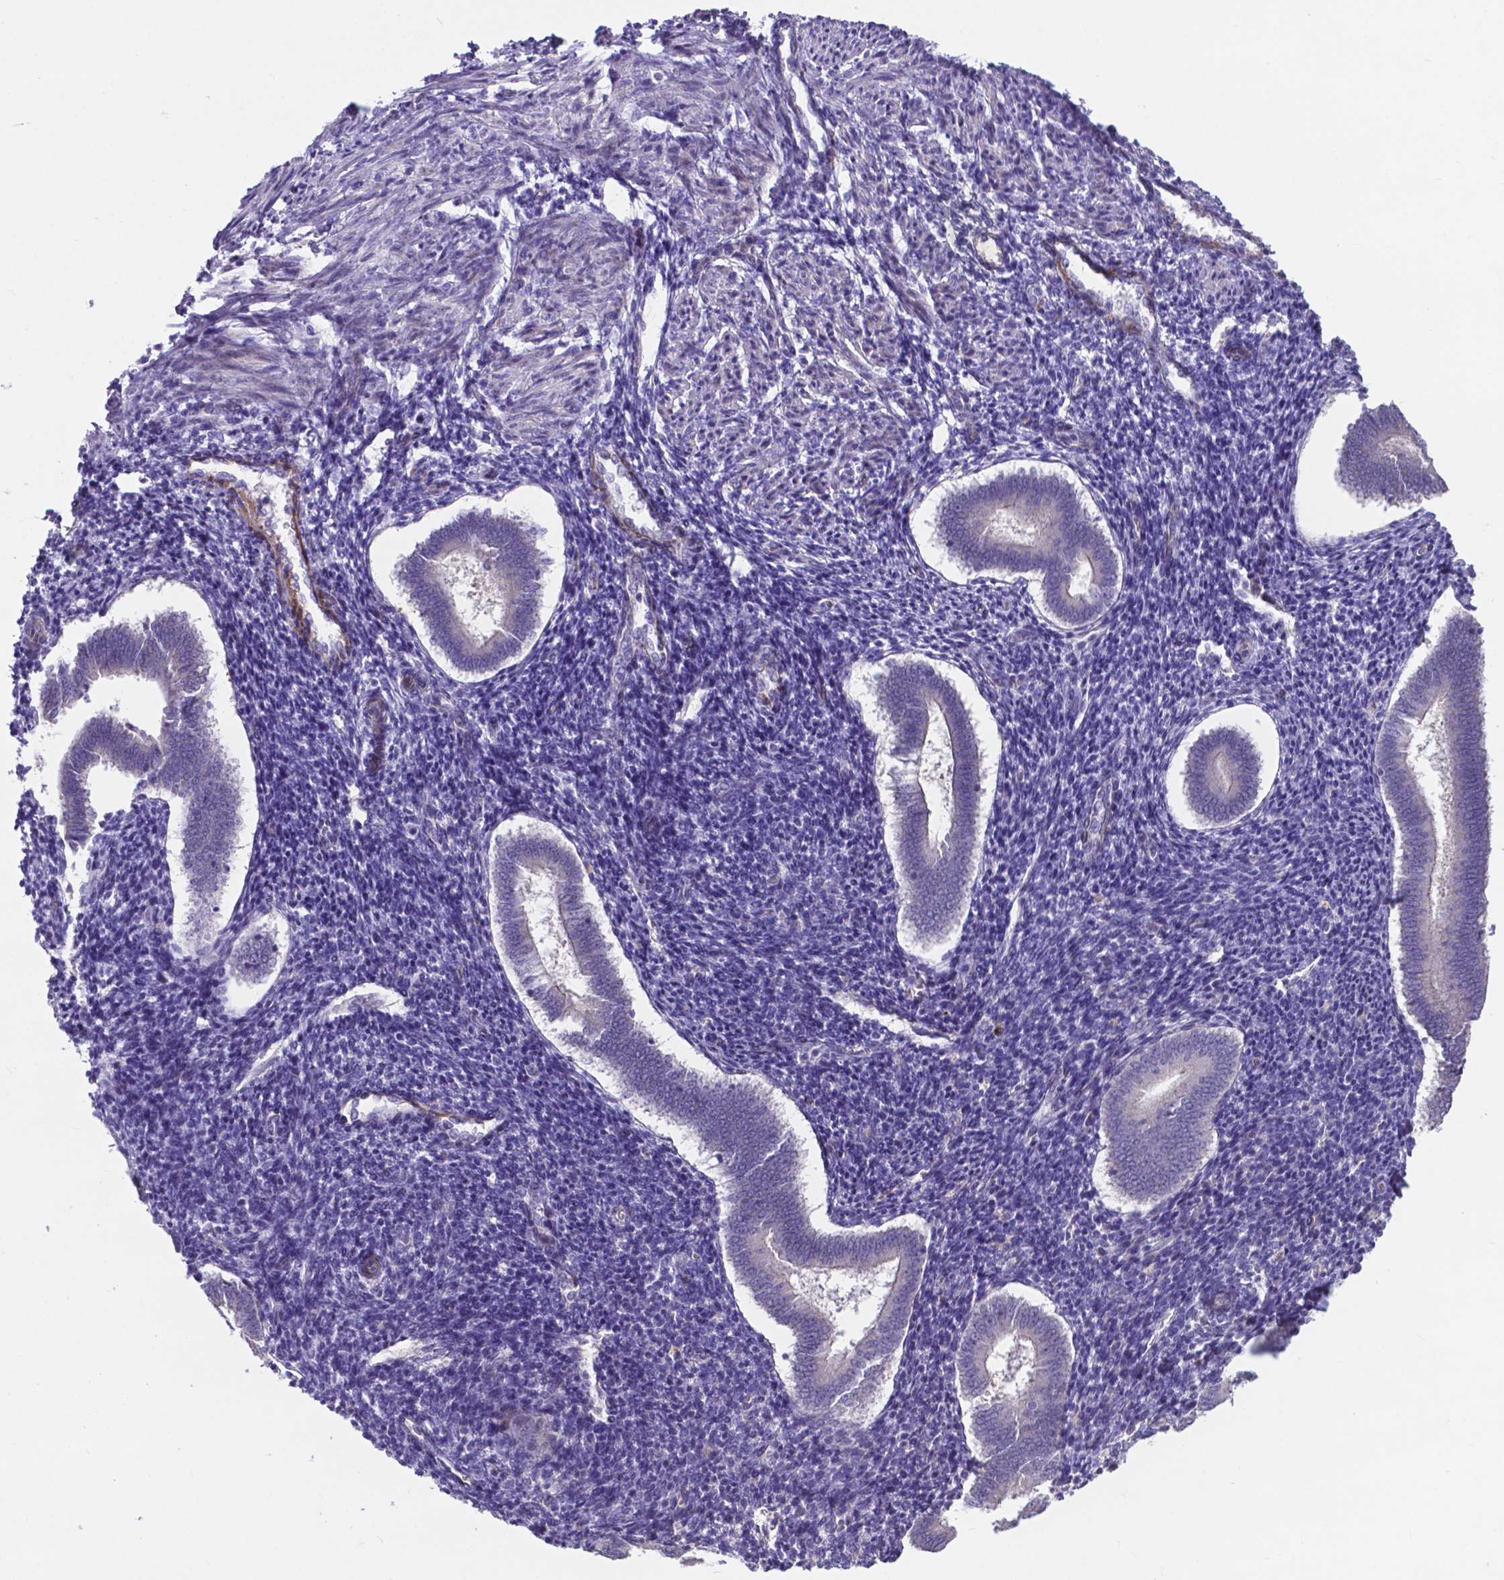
{"staining": {"intensity": "negative", "quantity": "none", "location": "none"}, "tissue": "endometrium", "cell_type": "Cells in endometrial stroma", "image_type": "normal", "snomed": [{"axis": "morphology", "description": "Normal tissue, NOS"}, {"axis": "topography", "description": "Endometrium"}], "caption": "There is no significant positivity in cells in endometrial stroma of endometrium. (Brightfield microscopy of DAB (3,3'-diaminobenzidine) immunohistochemistry (IHC) at high magnification).", "gene": "PFKFB4", "patient": {"sex": "female", "age": 25}}